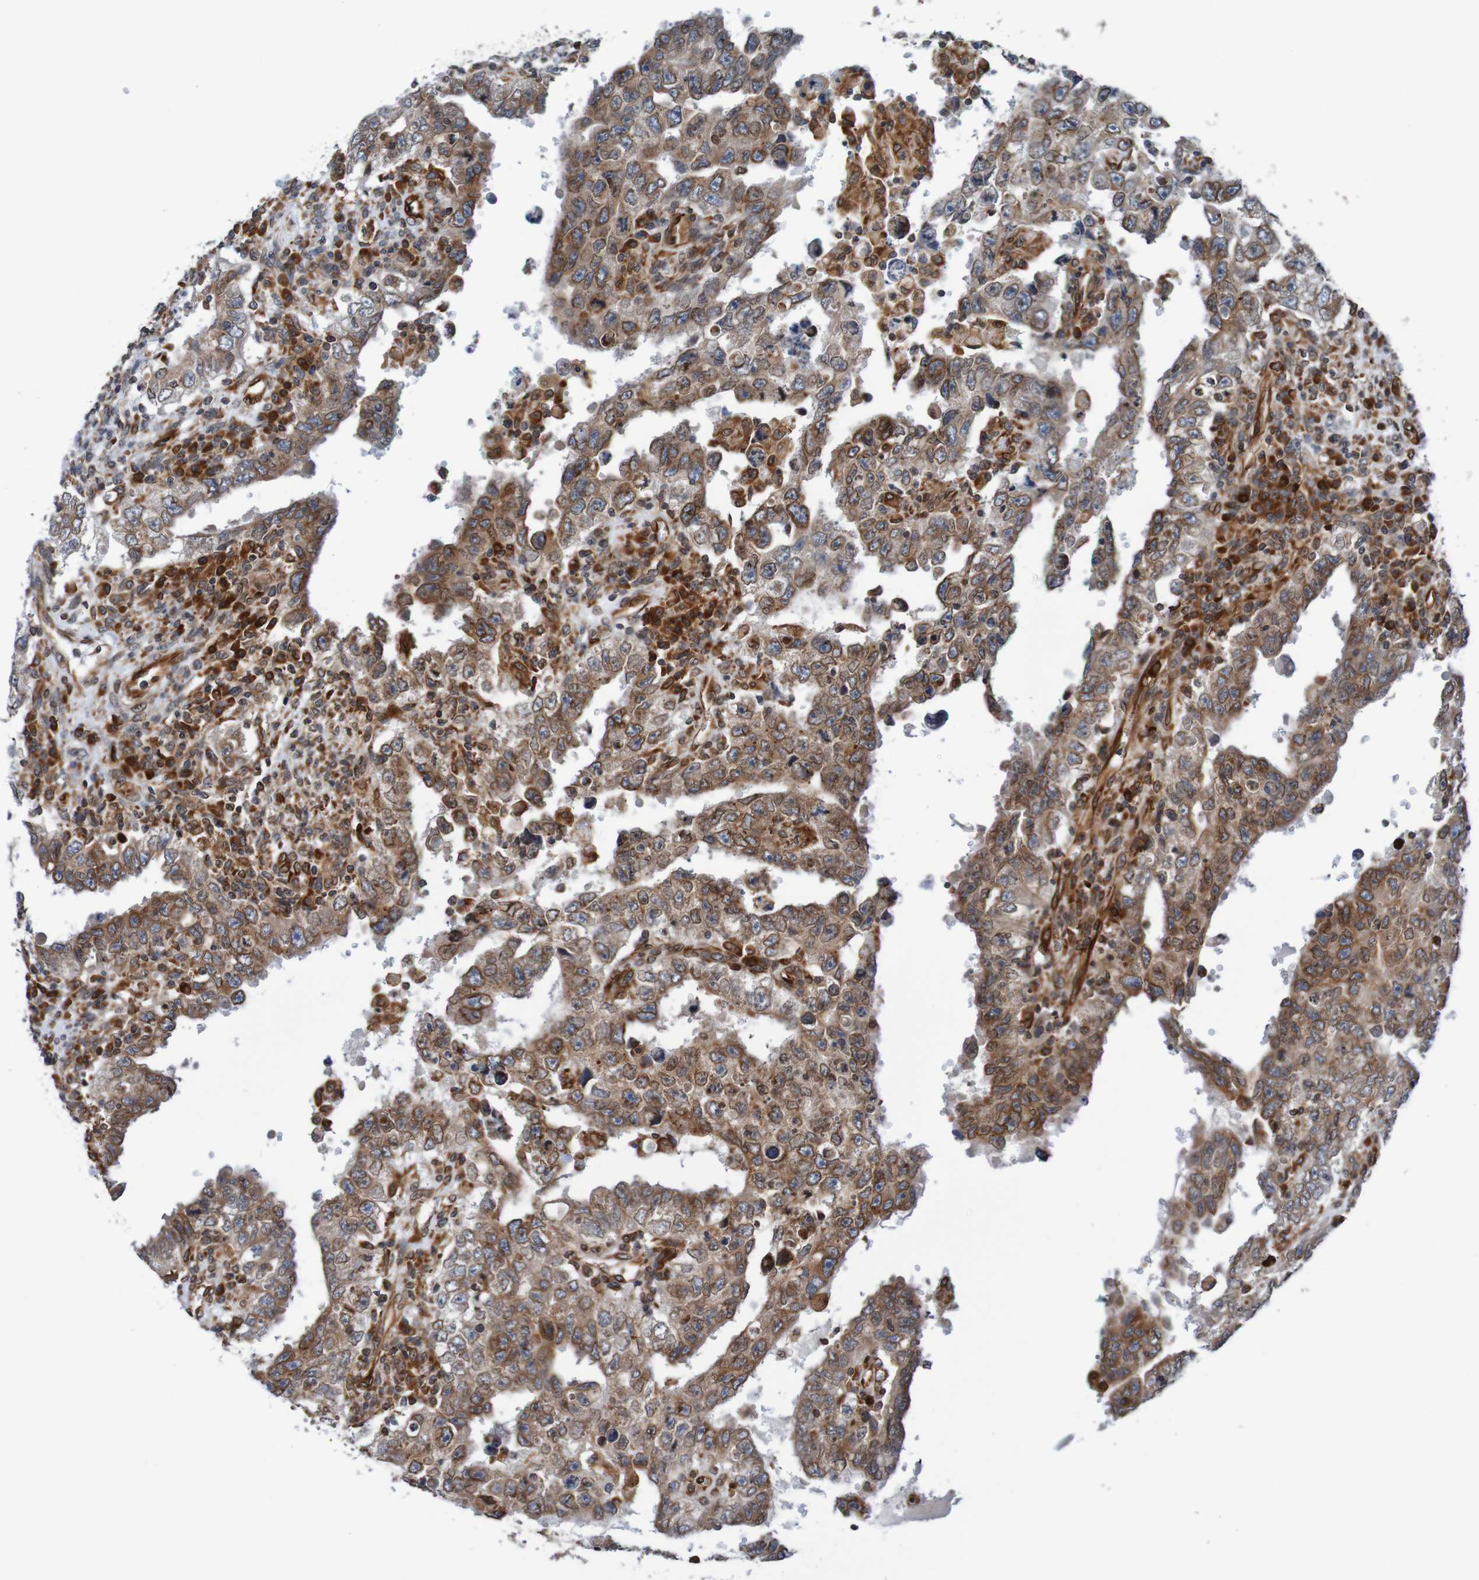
{"staining": {"intensity": "moderate", "quantity": "25%-75%", "location": "cytoplasmic/membranous,nuclear"}, "tissue": "testis cancer", "cell_type": "Tumor cells", "image_type": "cancer", "snomed": [{"axis": "morphology", "description": "Carcinoma, Embryonal, NOS"}, {"axis": "topography", "description": "Testis"}], "caption": "A medium amount of moderate cytoplasmic/membranous and nuclear expression is present in about 25%-75% of tumor cells in testis embryonal carcinoma tissue. The protein is stained brown, and the nuclei are stained in blue (DAB IHC with brightfield microscopy, high magnification).", "gene": "TMEM109", "patient": {"sex": "male", "age": 26}}